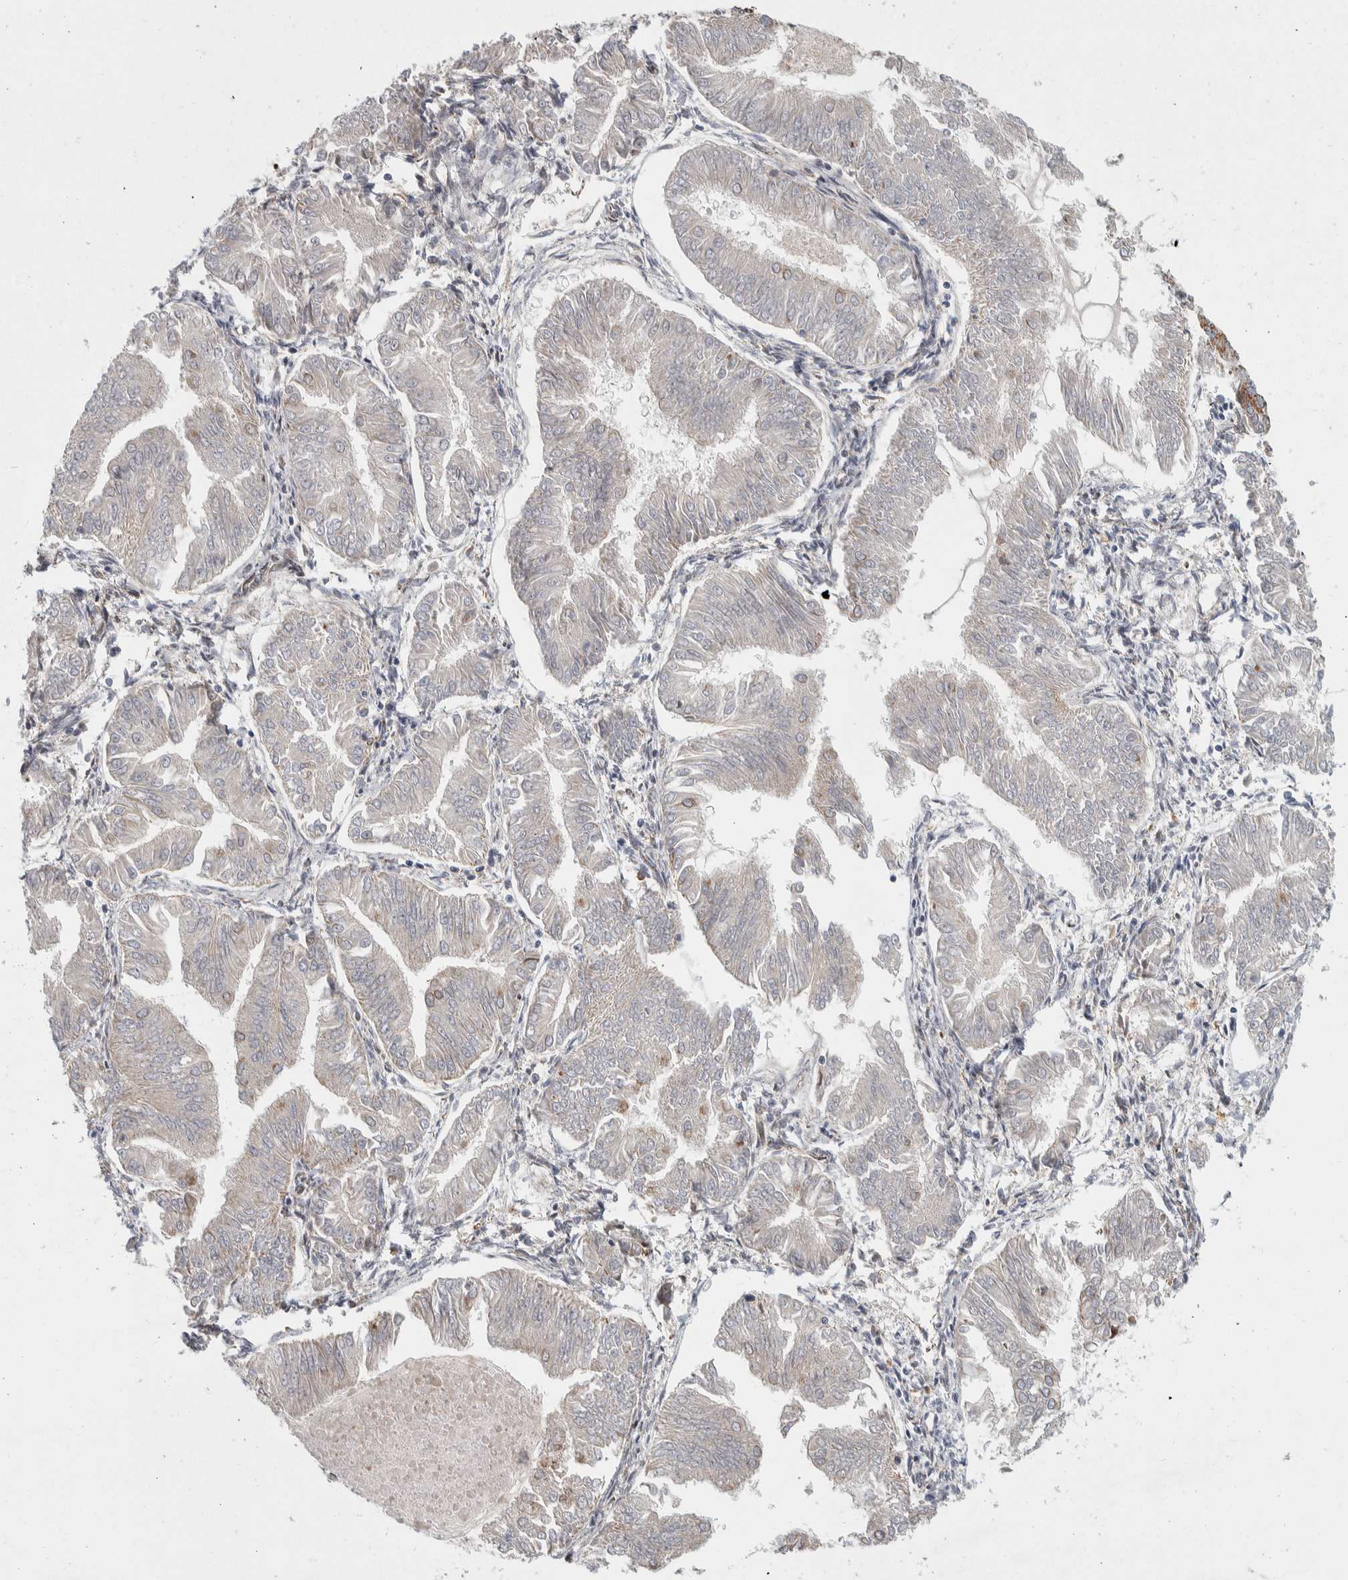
{"staining": {"intensity": "negative", "quantity": "none", "location": "none"}, "tissue": "endometrial cancer", "cell_type": "Tumor cells", "image_type": "cancer", "snomed": [{"axis": "morphology", "description": "Adenocarcinoma, NOS"}, {"axis": "topography", "description": "Endometrium"}], "caption": "A high-resolution image shows immunohistochemistry (IHC) staining of endometrial cancer (adenocarcinoma), which displays no significant staining in tumor cells. Brightfield microscopy of immunohistochemistry stained with DAB (3,3'-diaminobenzidine) (brown) and hematoxylin (blue), captured at high magnification.", "gene": "AFP", "patient": {"sex": "female", "age": 53}}